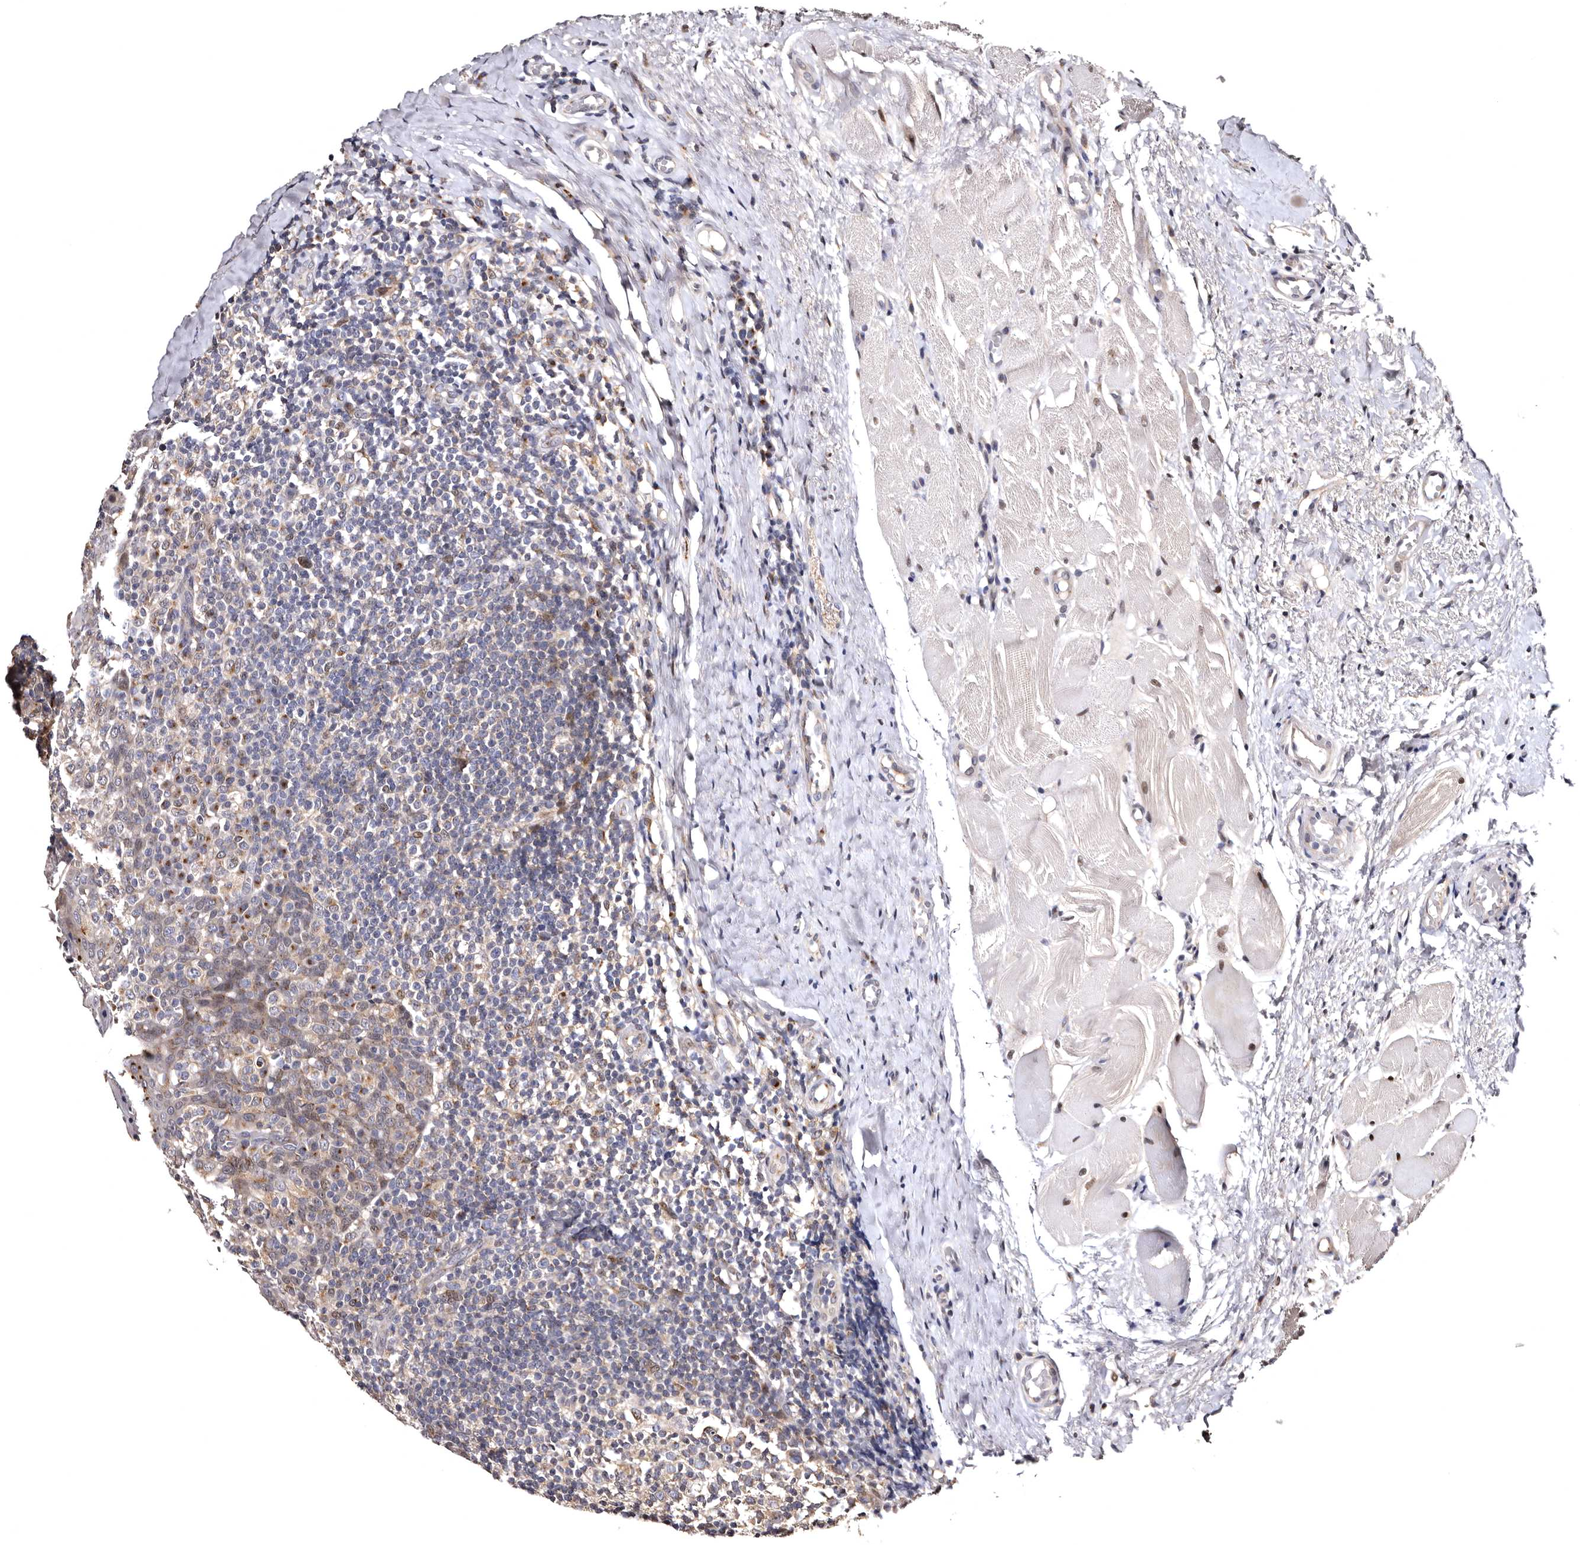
{"staining": {"intensity": "weak", "quantity": "<25%", "location": "cytoplasmic/membranous"}, "tissue": "tonsil", "cell_type": "Germinal center cells", "image_type": "normal", "snomed": [{"axis": "morphology", "description": "Normal tissue, NOS"}, {"axis": "topography", "description": "Tonsil"}], "caption": "Immunohistochemistry (IHC) micrograph of unremarkable human tonsil stained for a protein (brown), which shows no staining in germinal center cells.", "gene": "FAM91A1", "patient": {"sex": "female", "age": 19}}